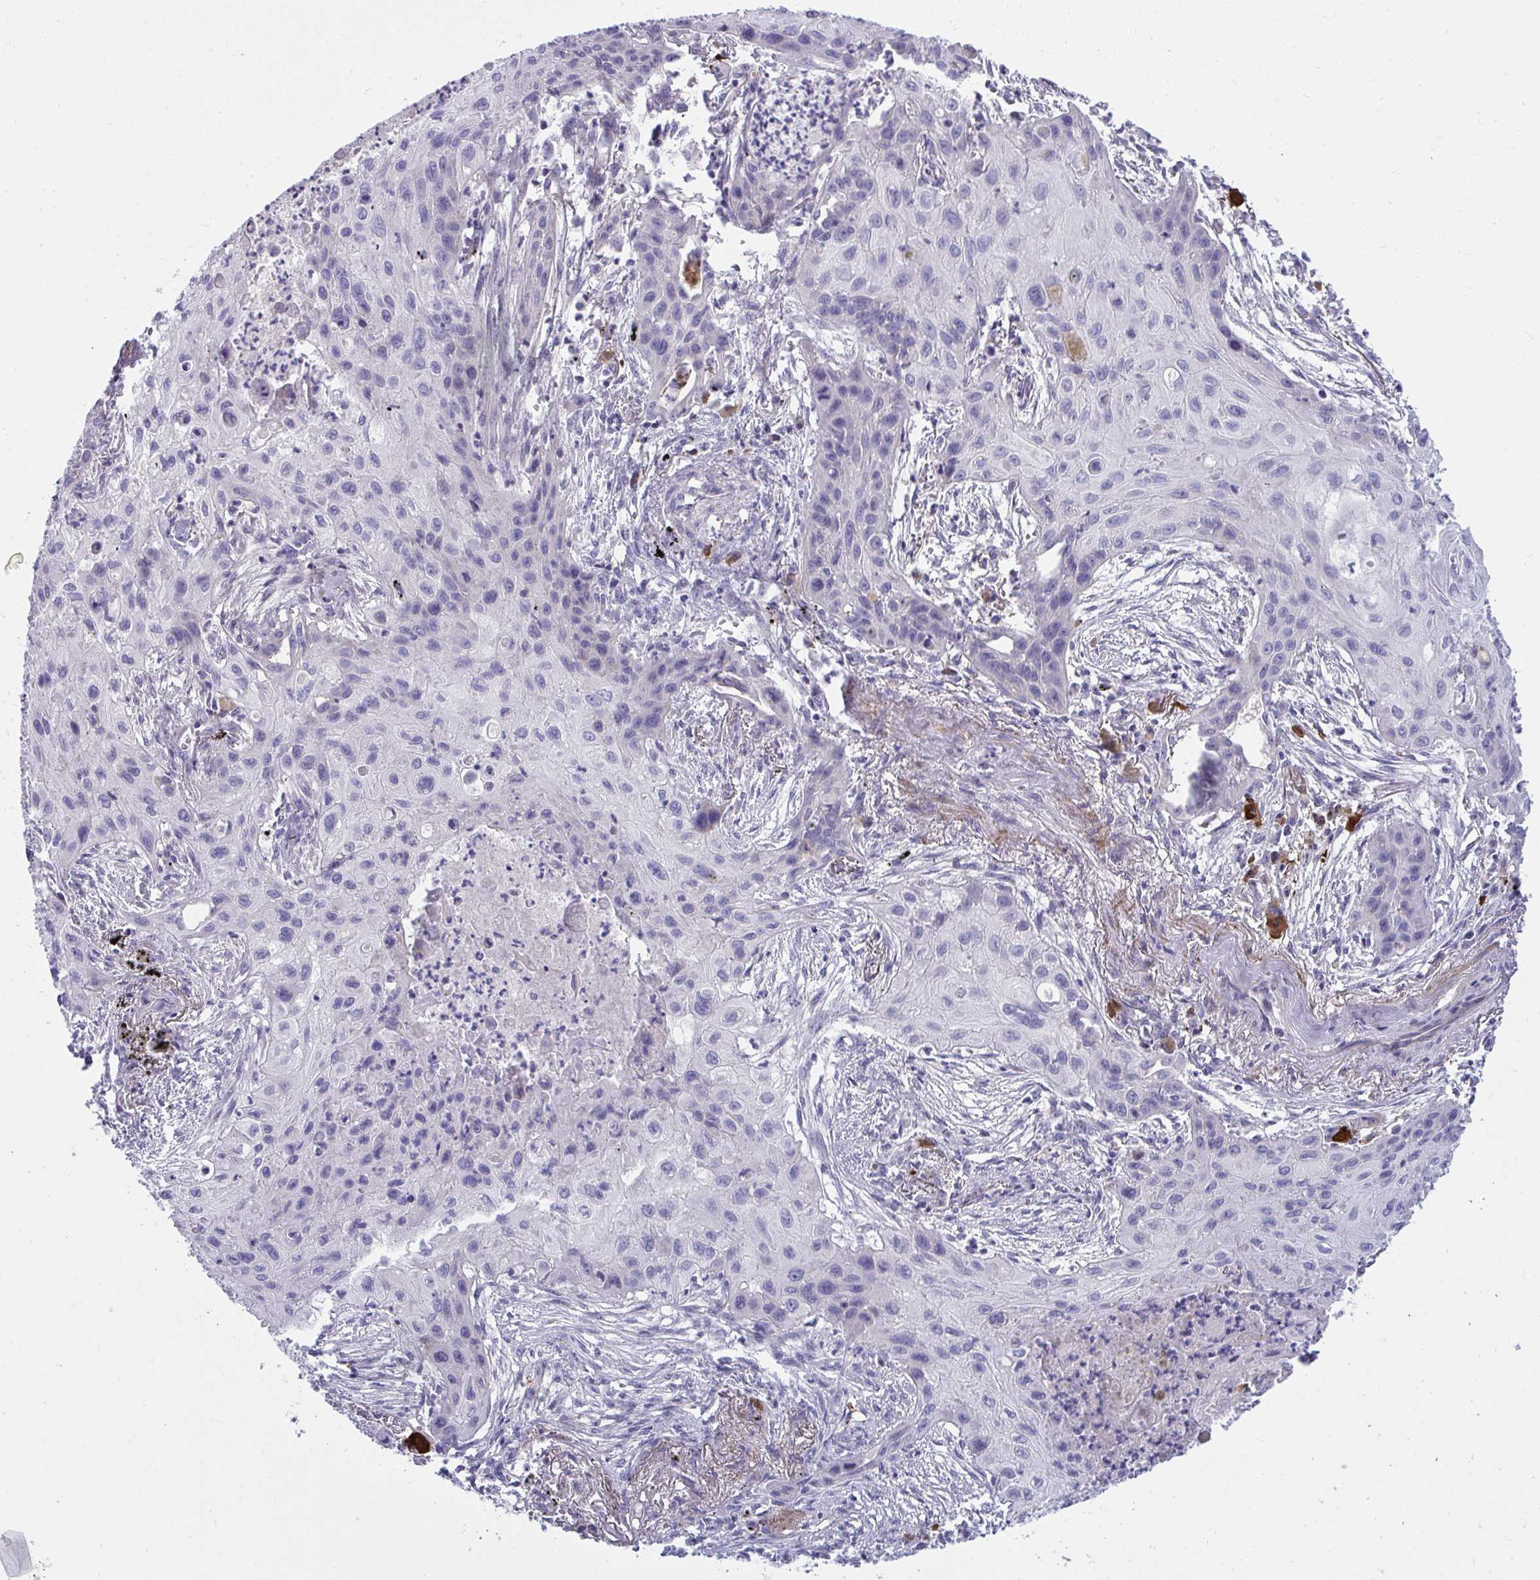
{"staining": {"intensity": "negative", "quantity": "none", "location": "none"}, "tissue": "lung cancer", "cell_type": "Tumor cells", "image_type": "cancer", "snomed": [{"axis": "morphology", "description": "Squamous cell carcinoma, NOS"}, {"axis": "topography", "description": "Lung"}], "caption": "The image exhibits no staining of tumor cells in squamous cell carcinoma (lung). (Brightfield microscopy of DAB (3,3'-diaminobenzidine) immunohistochemistry at high magnification).", "gene": "PIGZ", "patient": {"sex": "male", "age": 71}}